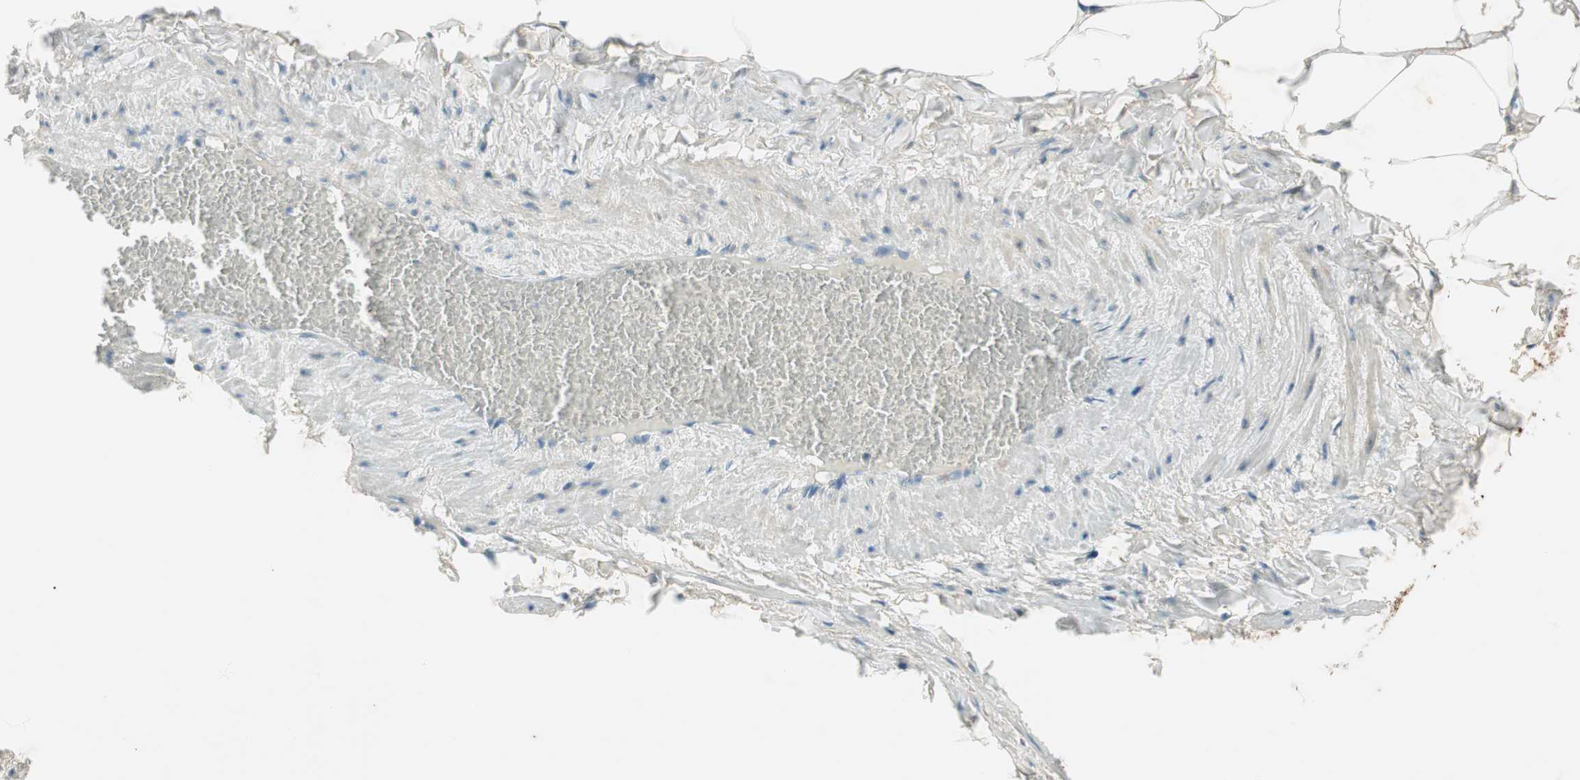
{"staining": {"intensity": "negative", "quantity": "none", "location": "none"}, "tissue": "adipose tissue", "cell_type": "Adipocytes", "image_type": "normal", "snomed": [{"axis": "morphology", "description": "Normal tissue, NOS"}, {"axis": "topography", "description": "Vascular tissue"}], "caption": "Immunohistochemistry photomicrograph of normal adipose tissue: human adipose tissue stained with DAB displays no significant protein staining in adipocytes.", "gene": "APOO", "patient": {"sex": "male", "age": 41}}